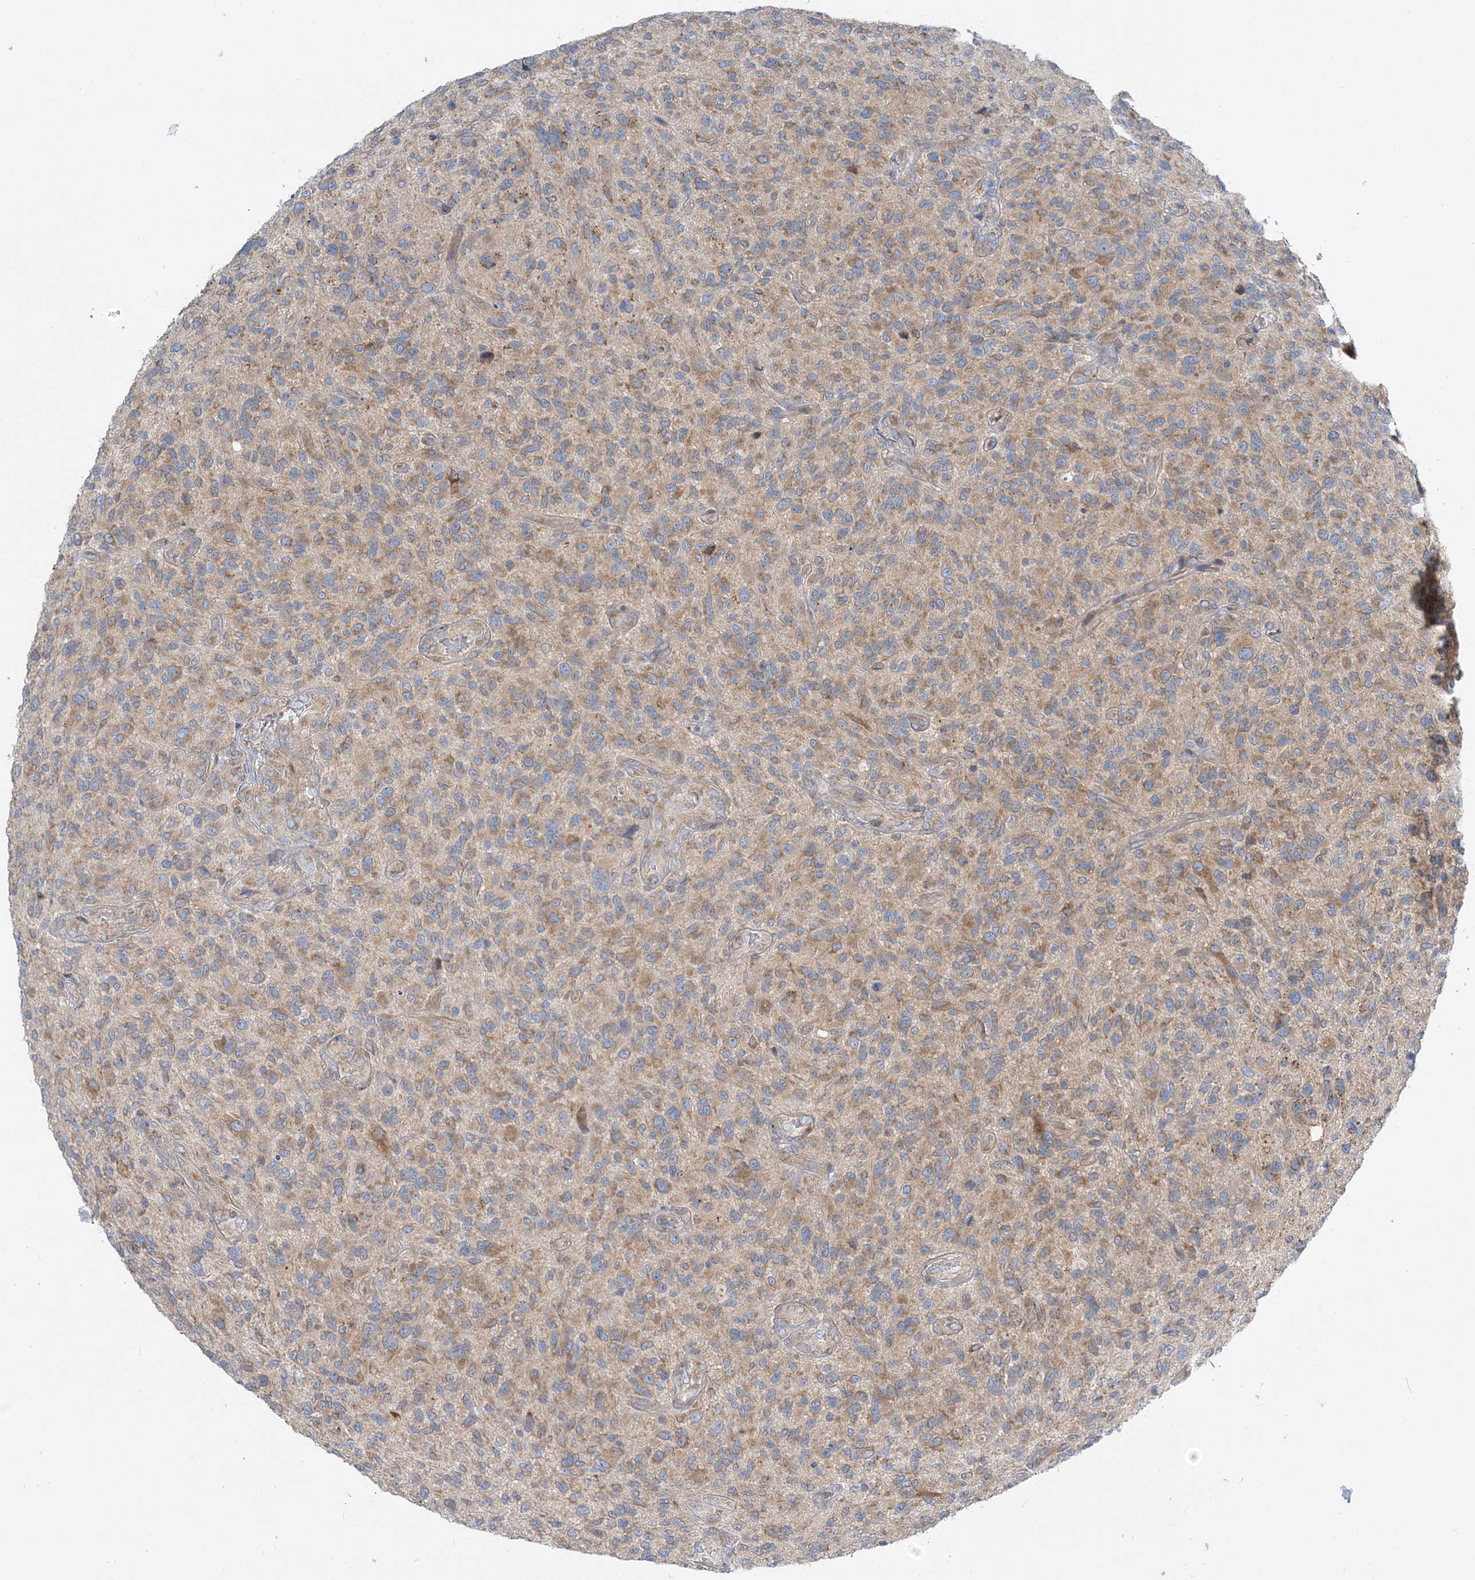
{"staining": {"intensity": "moderate", "quantity": "25%-75%", "location": "cytoplasmic/membranous"}, "tissue": "glioma", "cell_type": "Tumor cells", "image_type": "cancer", "snomed": [{"axis": "morphology", "description": "Glioma, malignant, High grade"}, {"axis": "topography", "description": "Brain"}], "caption": "DAB immunohistochemical staining of human glioma displays moderate cytoplasmic/membranous protein staining in about 25%-75% of tumor cells.", "gene": "FAM114A2", "patient": {"sex": "male", "age": 47}}